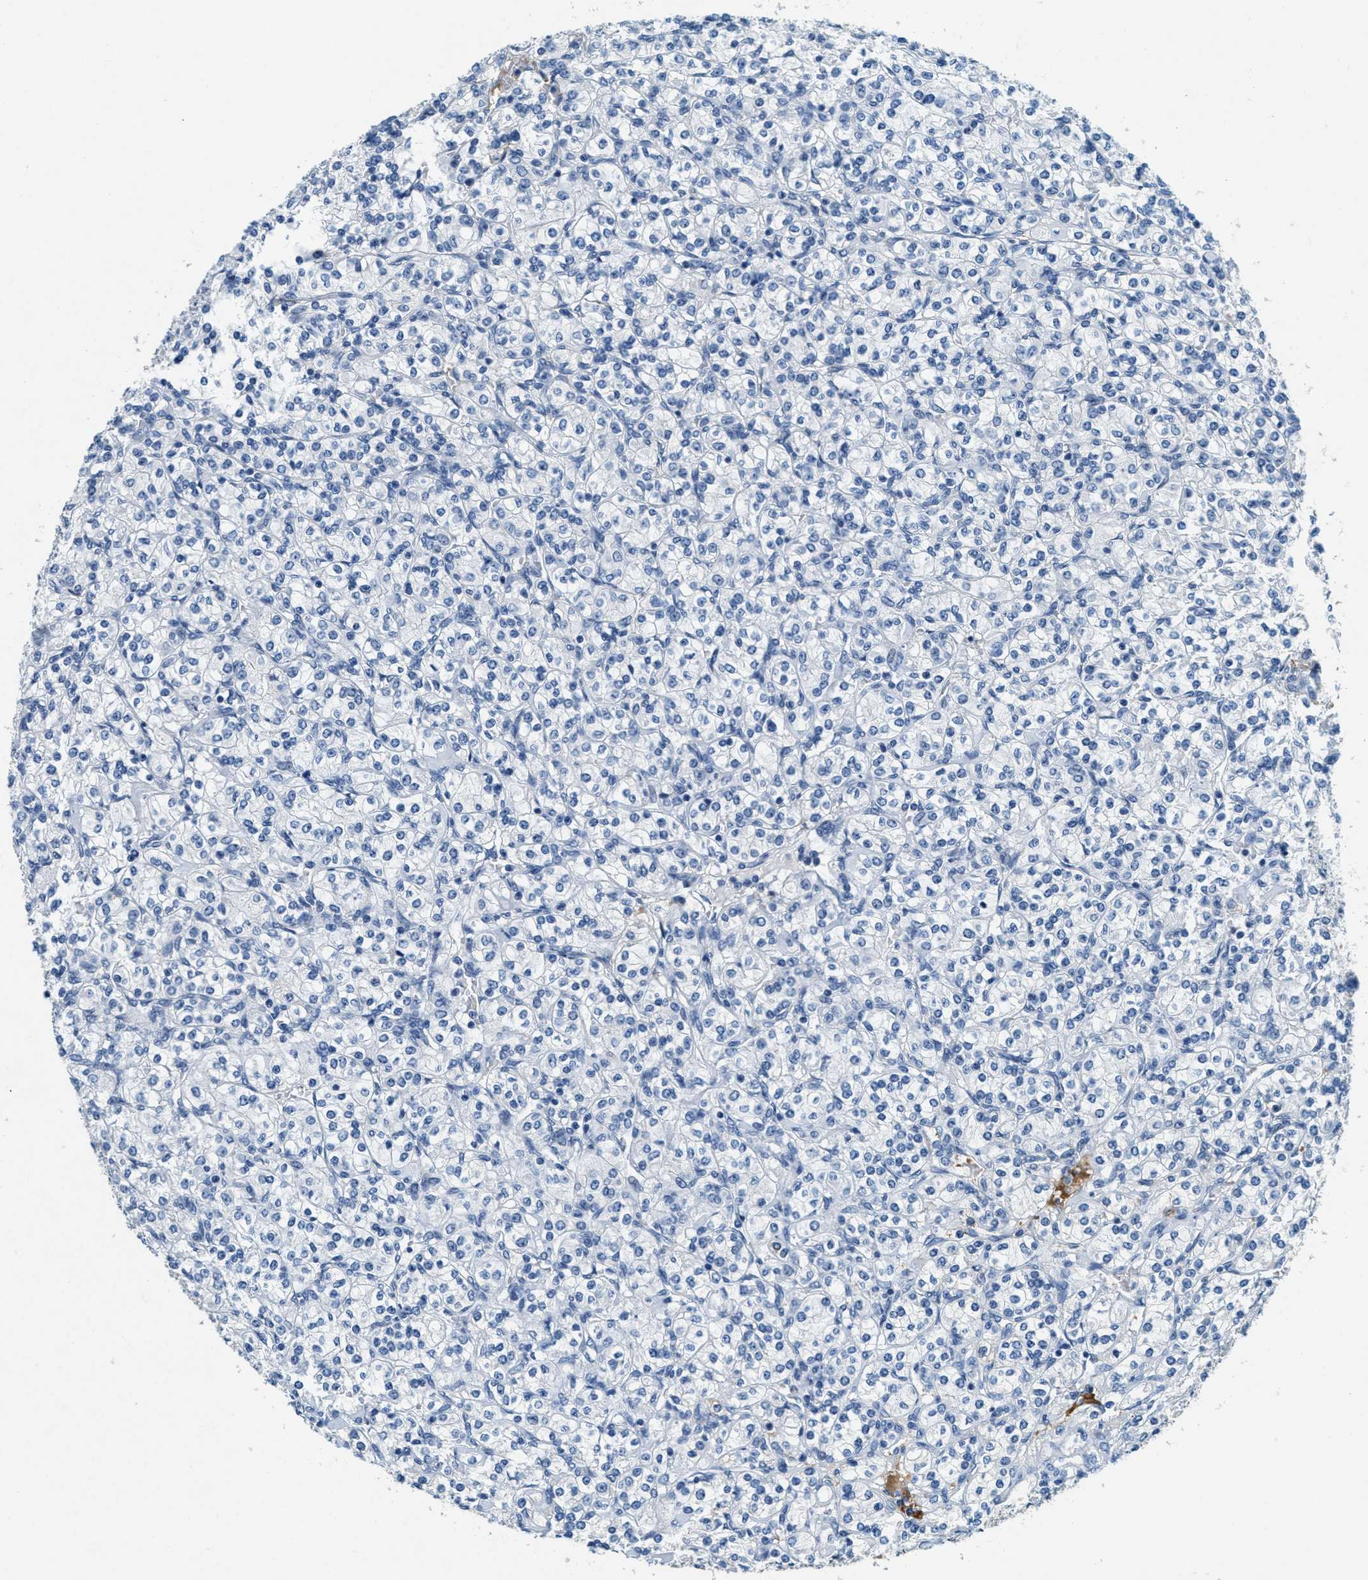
{"staining": {"intensity": "negative", "quantity": "none", "location": "none"}, "tissue": "renal cancer", "cell_type": "Tumor cells", "image_type": "cancer", "snomed": [{"axis": "morphology", "description": "Adenocarcinoma, NOS"}, {"axis": "topography", "description": "Kidney"}], "caption": "Histopathology image shows no protein expression in tumor cells of renal cancer (adenocarcinoma) tissue. (DAB immunohistochemistry visualized using brightfield microscopy, high magnification).", "gene": "A2M", "patient": {"sex": "male", "age": 77}}